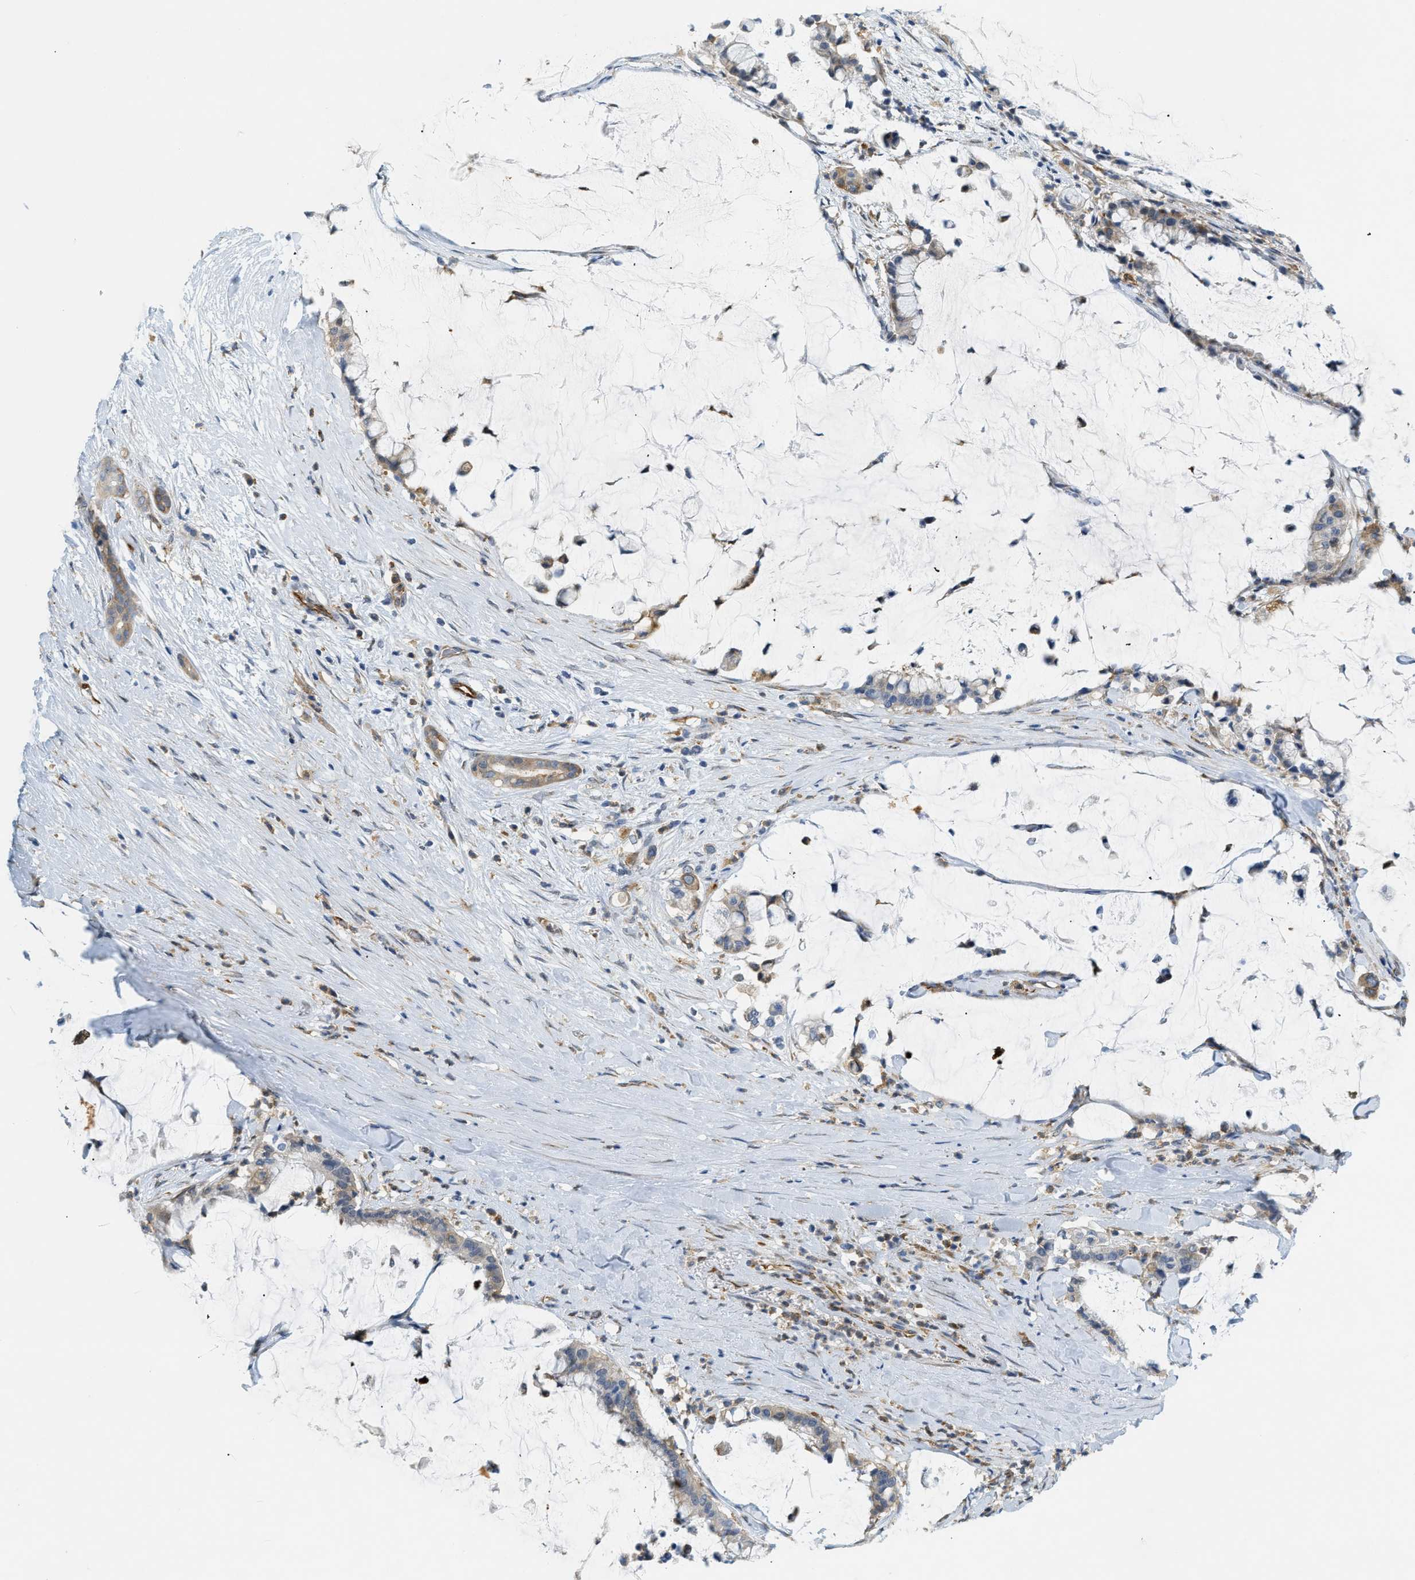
{"staining": {"intensity": "moderate", "quantity": ">75%", "location": "cytoplasmic/membranous"}, "tissue": "pancreatic cancer", "cell_type": "Tumor cells", "image_type": "cancer", "snomed": [{"axis": "morphology", "description": "Adenocarcinoma, NOS"}, {"axis": "topography", "description": "Pancreas"}], "caption": "DAB (3,3'-diaminobenzidine) immunohistochemical staining of human pancreatic adenocarcinoma displays moderate cytoplasmic/membranous protein staining in about >75% of tumor cells.", "gene": "ZNF408", "patient": {"sex": "male", "age": 41}}